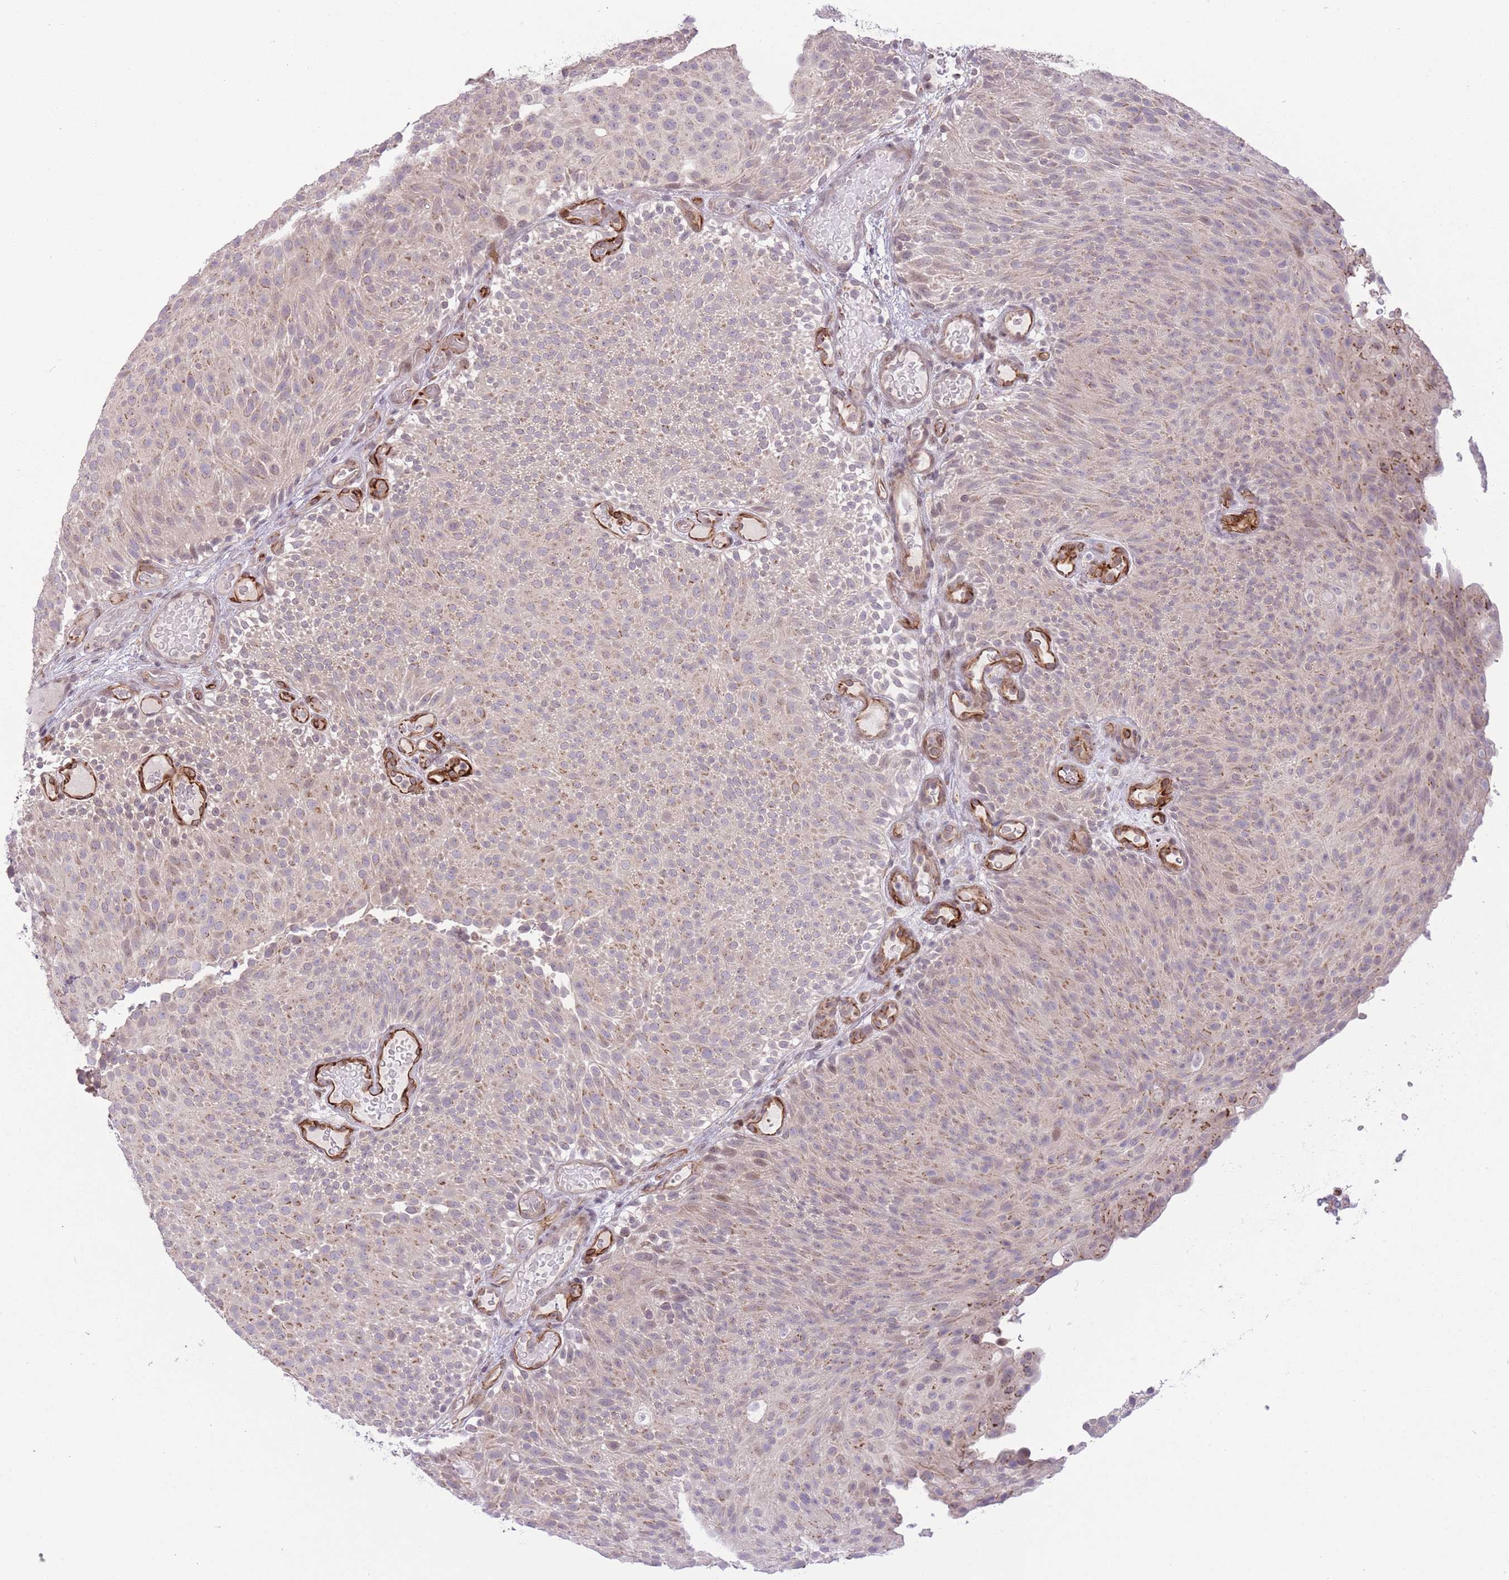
{"staining": {"intensity": "weak", "quantity": "25%-75%", "location": "cytoplasmic/membranous"}, "tissue": "urothelial cancer", "cell_type": "Tumor cells", "image_type": "cancer", "snomed": [{"axis": "morphology", "description": "Urothelial carcinoma, Low grade"}, {"axis": "topography", "description": "Urinary bladder"}], "caption": "Protein analysis of urothelial cancer tissue demonstrates weak cytoplasmic/membranous positivity in about 25%-75% of tumor cells.", "gene": "ZBED5", "patient": {"sex": "male", "age": 78}}